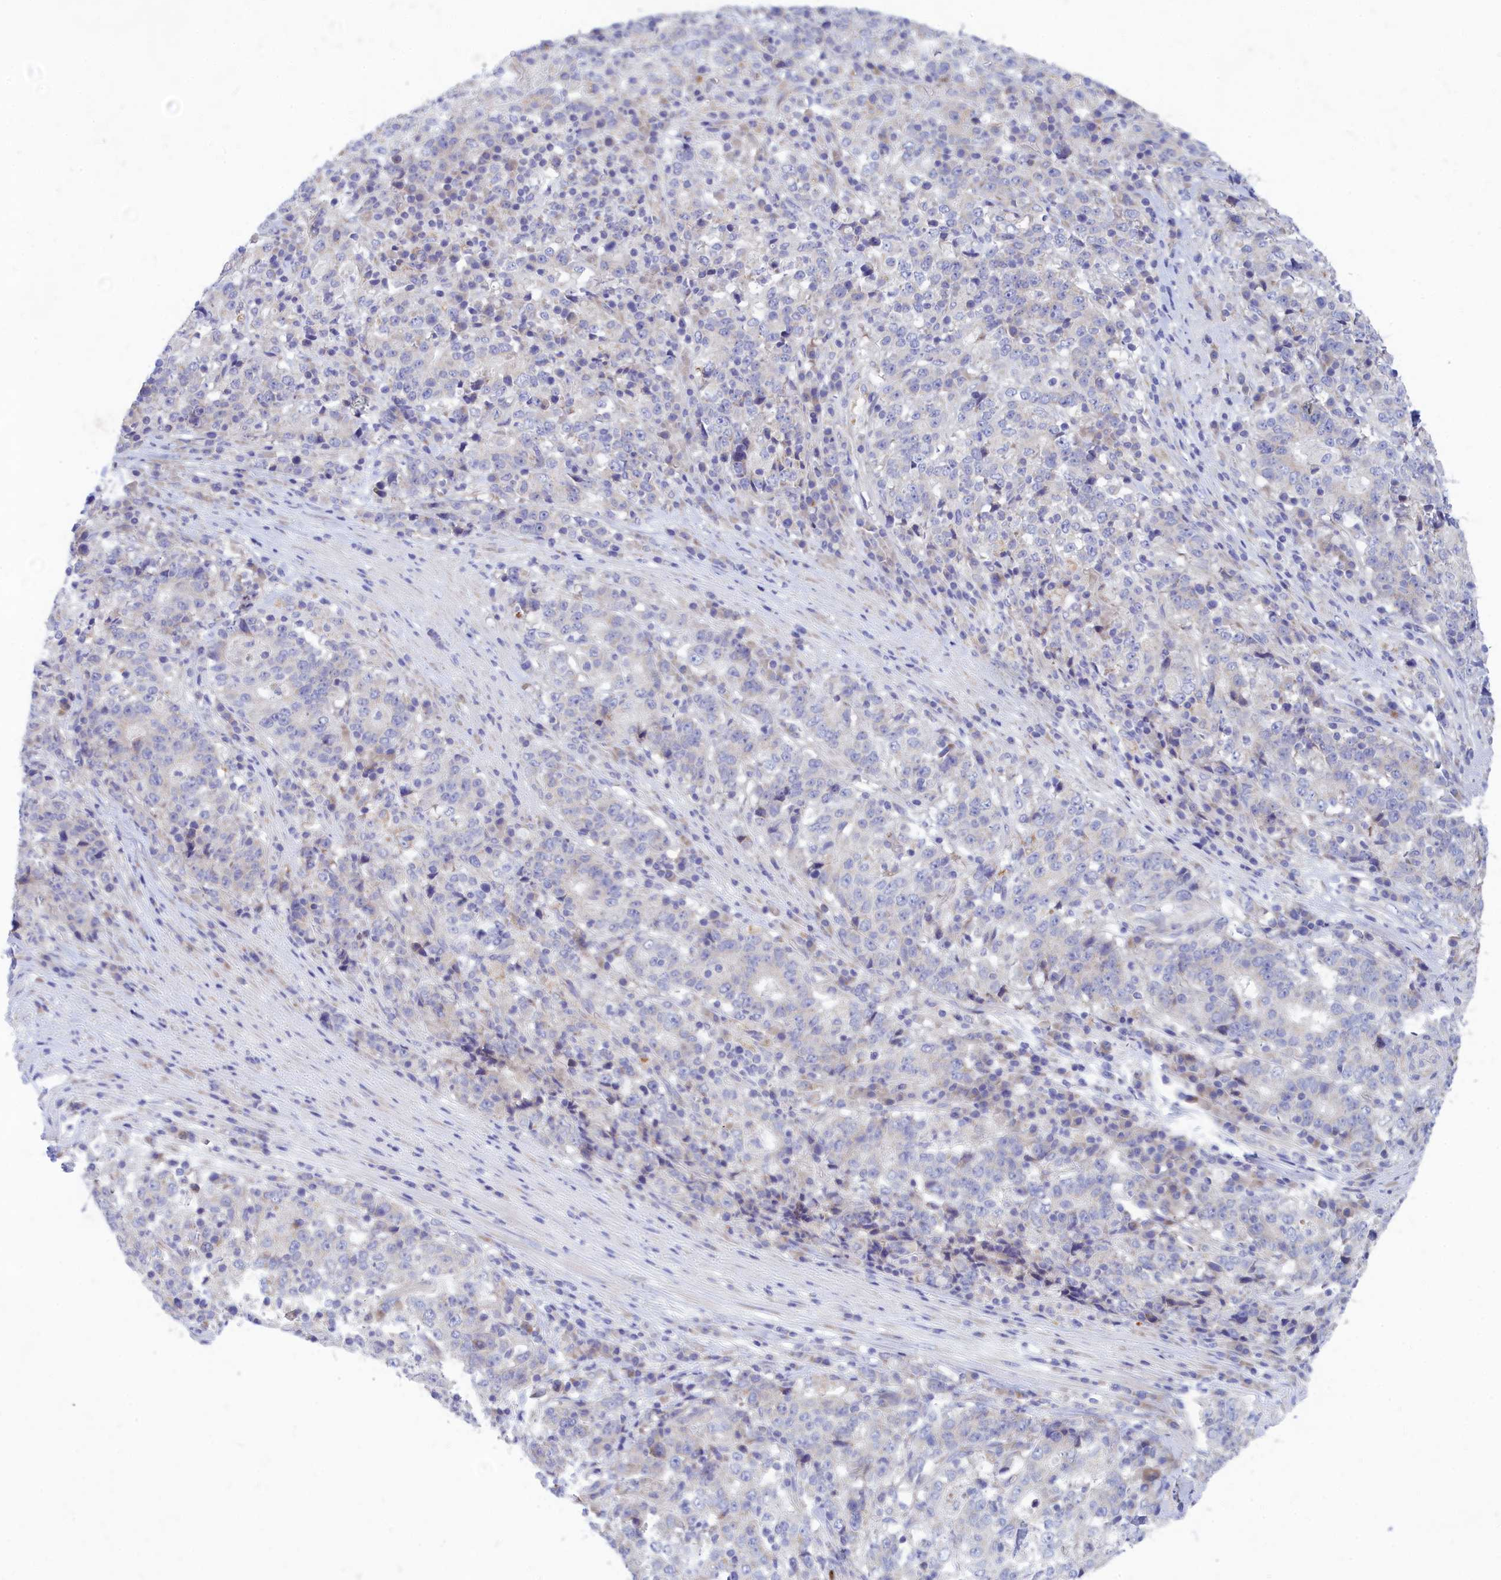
{"staining": {"intensity": "negative", "quantity": "none", "location": "none"}, "tissue": "stomach cancer", "cell_type": "Tumor cells", "image_type": "cancer", "snomed": [{"axis": "morphology", "description": "Adenocarcinoma, NOS"}, {"axis": "topography", "description": "Stomach"}], "caption": "Tumor cells are negative for brown protein staining in stomach cancer (adenocarcinoma).", "gene": "TMEM30B", "patient": {"sex": "male", "age": 59}}